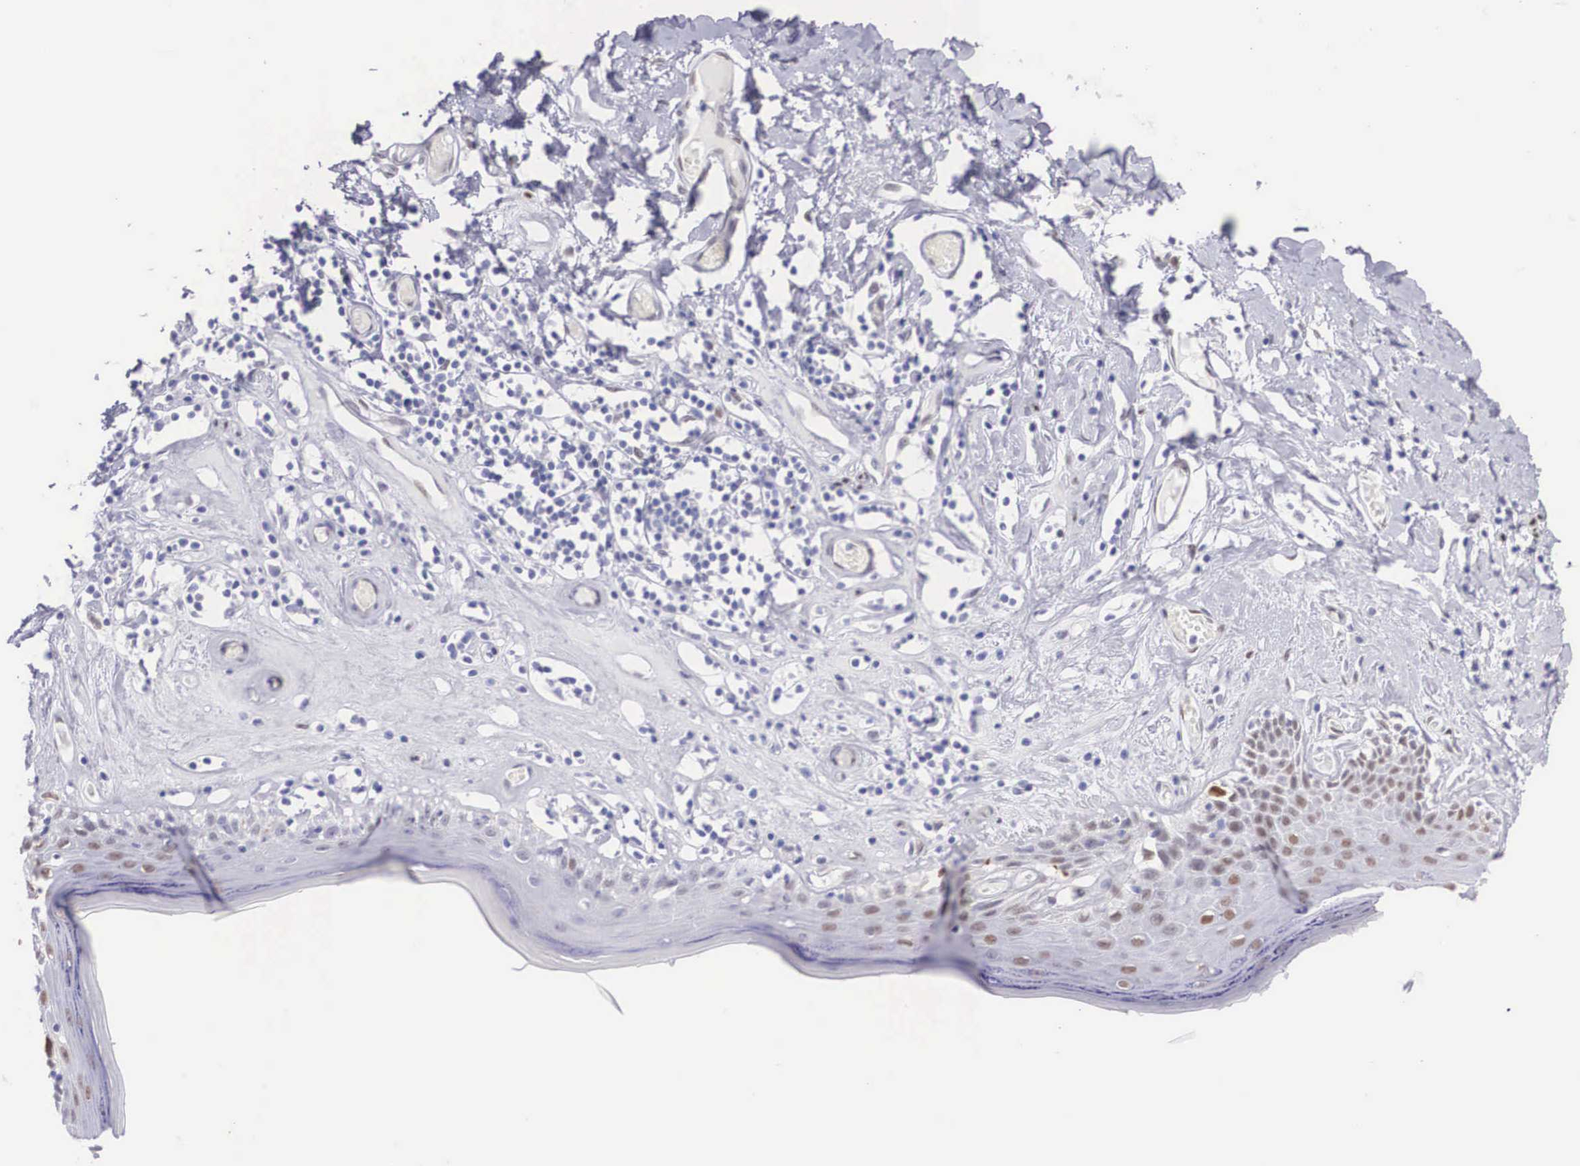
{"staining": {"intensity": "moderate", "quantity": "25%-75%", "location": "nuclear"}, "tissue": "skin", "cell_type": "Epidermal cells", "image_type": "normal", "snomed": [{"axis": "morphology", "description": "Normal tissue, NOS"}, {"axis": "topography", "description": "Vascular tissue"}, {"axis": "topography", "description": "Vulva"}, {"axis": "topography", "description": "Peripheral nerve tissue"}], "caption": "A high-resolution image shows IHC staining of benign skin, which displays moderate nuclear positivity in about 25%-75% of epidermal cells.", "gene": "HMGN5", "patient": {"sex": "female", "age": 86}}